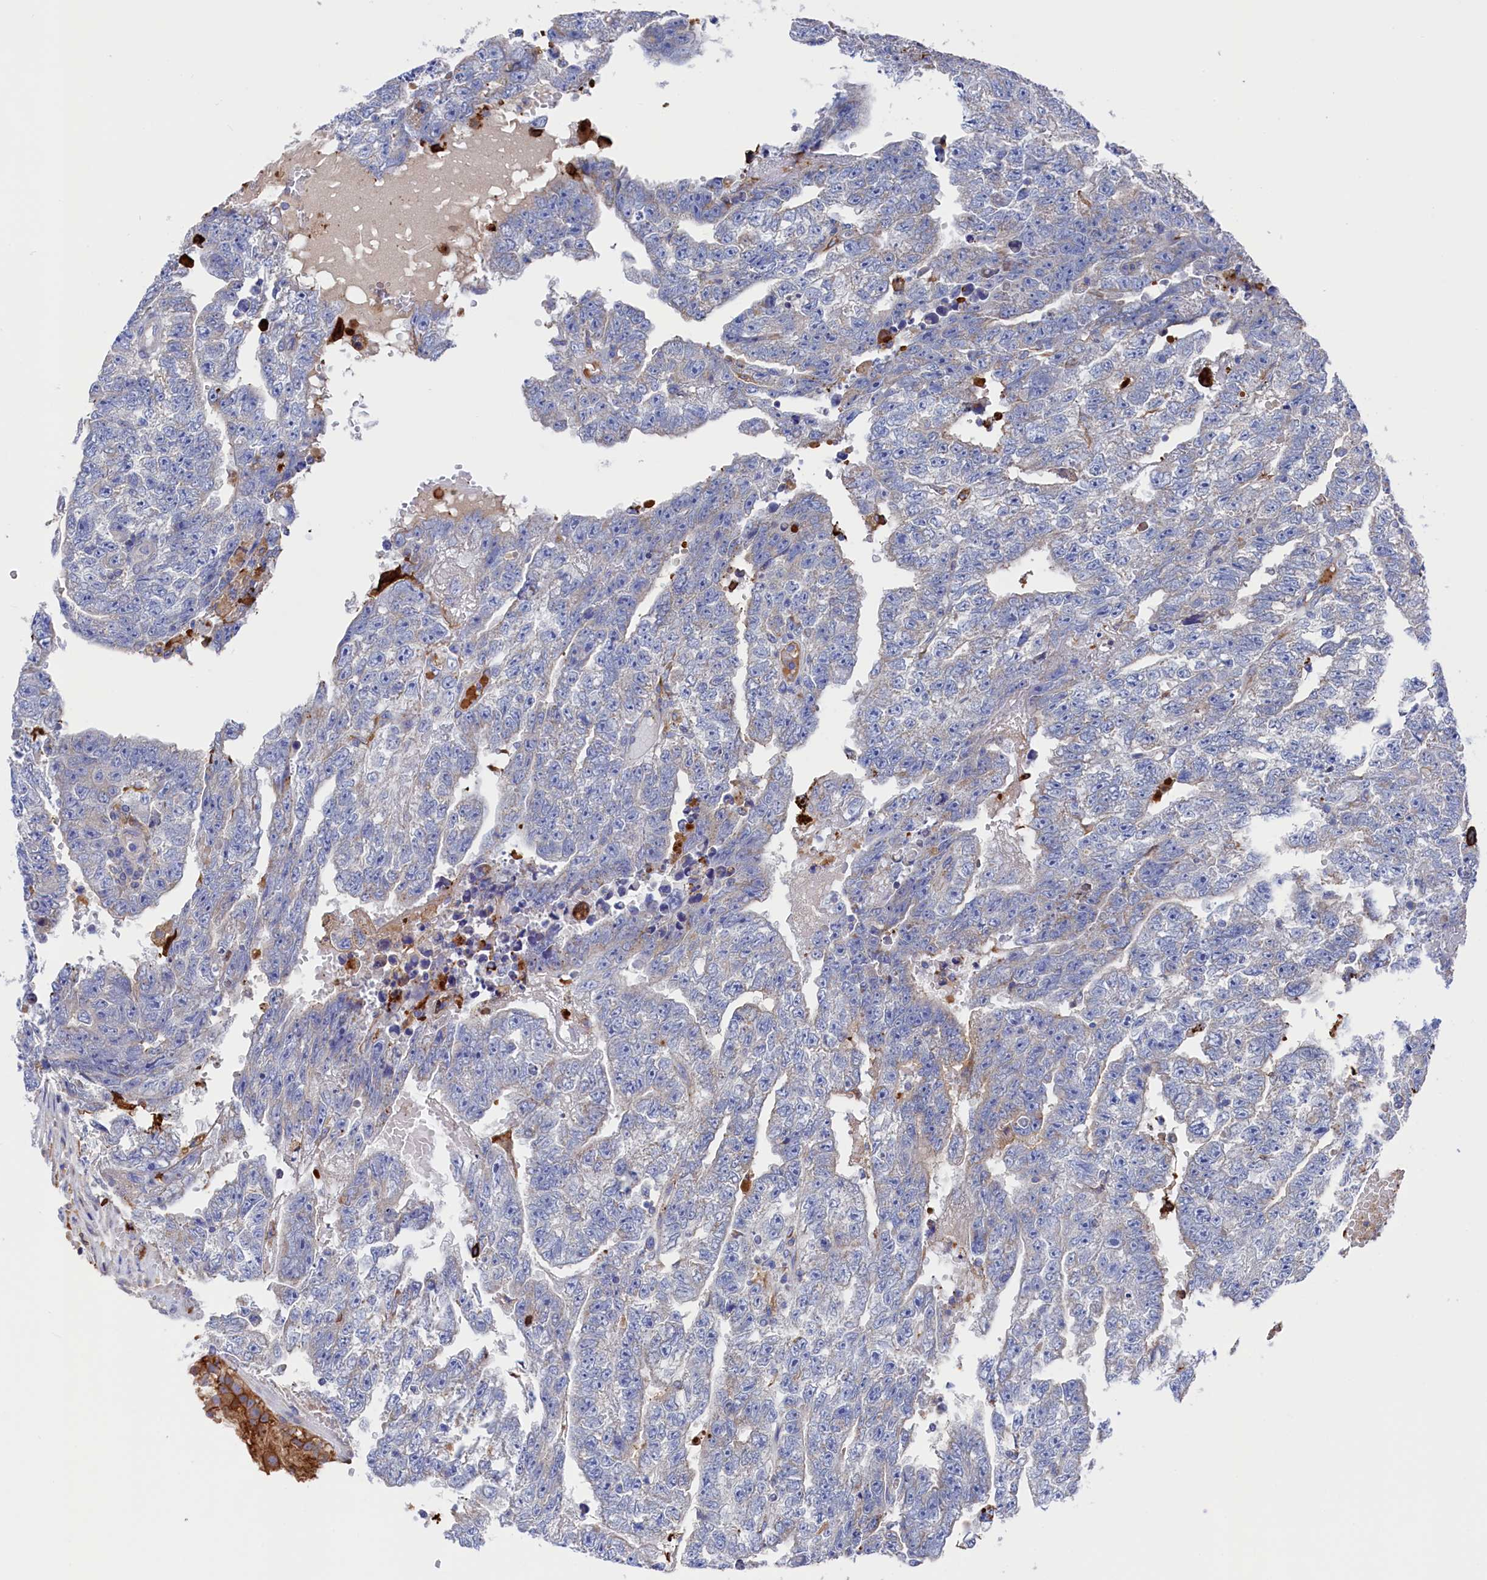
{"staining": {"intensity": "negative", "quantity": "none", "location": "none"}, "tissue": "testis cancer", "cell_type": "Tumor cells", "image_type": "cancer", "snomed": [{"axis": "morphology", "description": "Carcinoma, Embryonal, NOS"}, {"axis": "topography", "description": "Testis"}], "caption": "Tumor cells show no significant staining in testis cancer (embryonal carcinoma).", "gene": "C12orf73", "patient": {"sex": "male", "age": 25}}